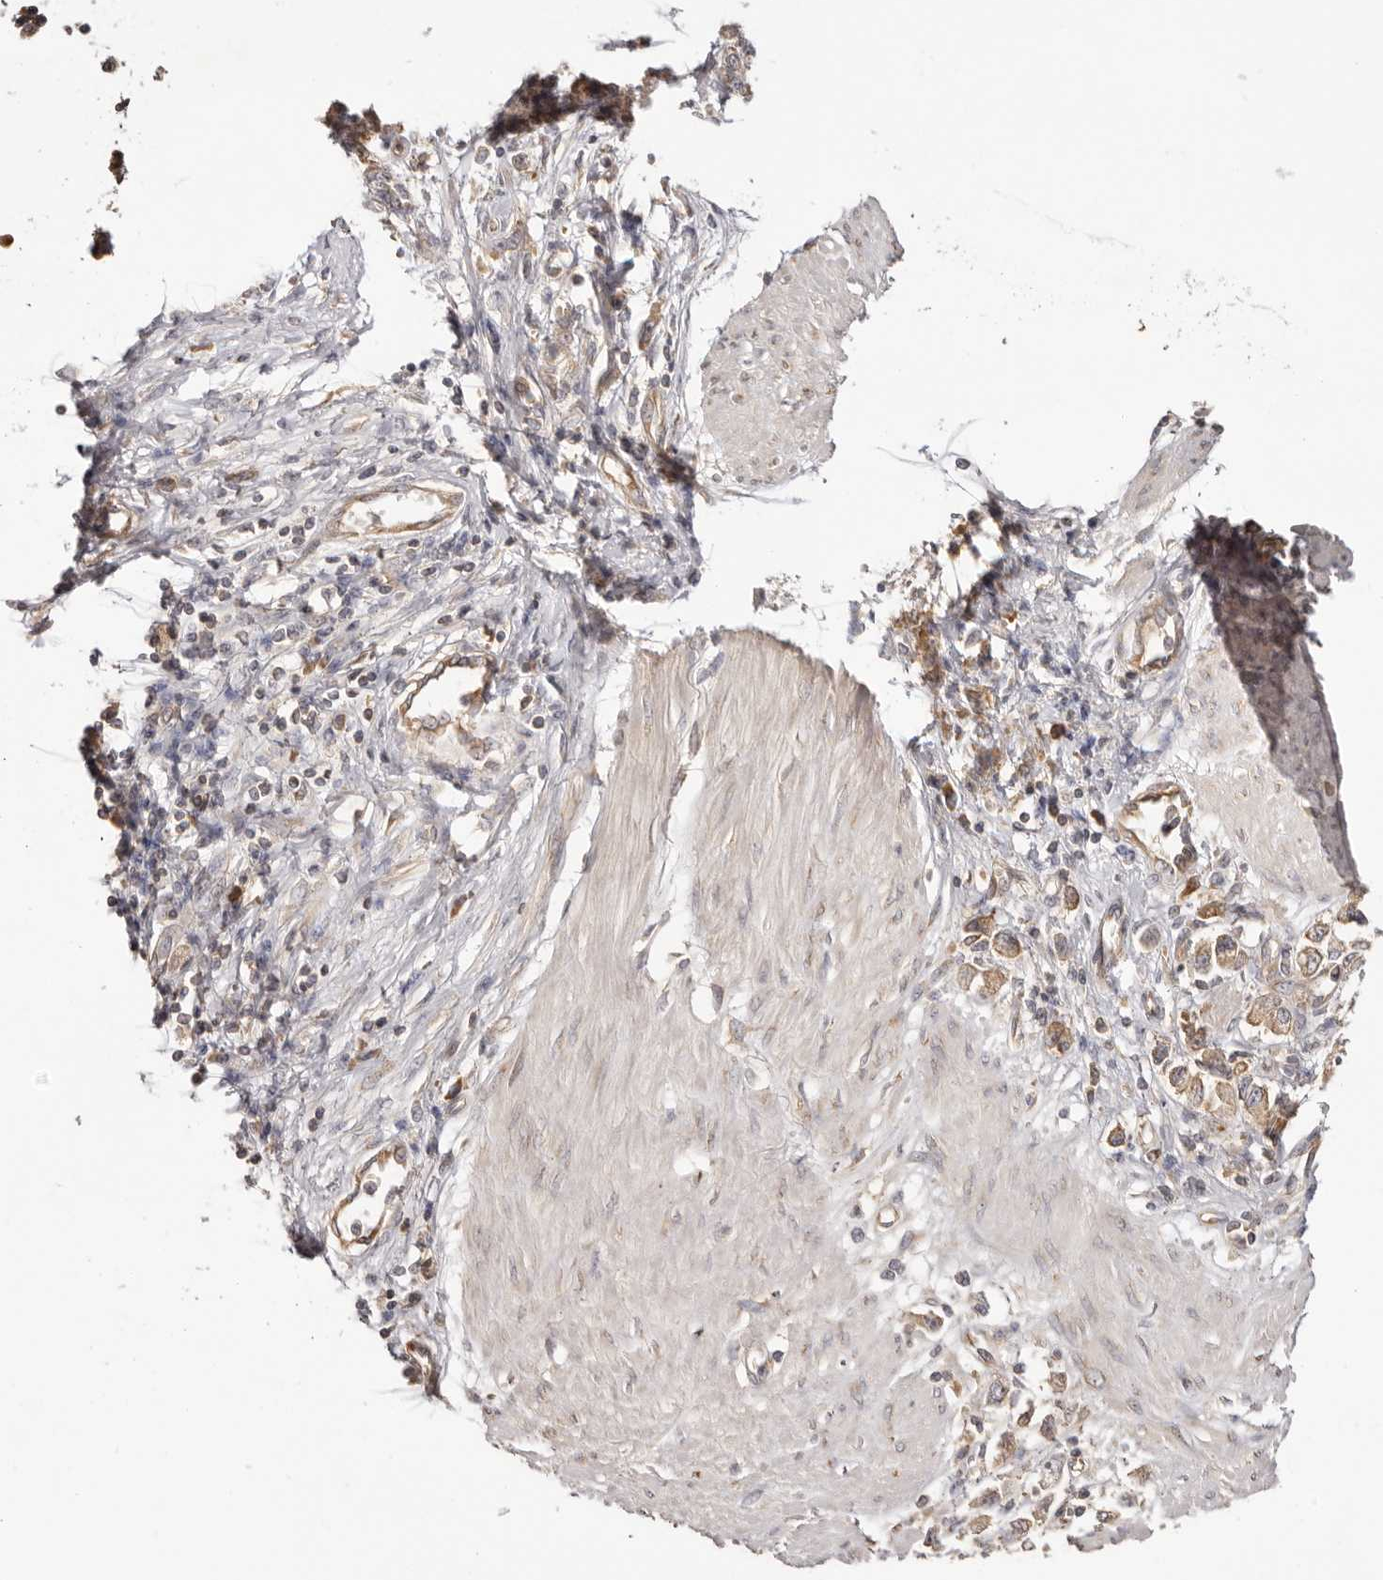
{"staining": {"intensity": "moderate", "quantity": ">75%", "location": "cytoplasmic/membranous"}, "tissue": "stomach cancer", "cell_type": "Tumor cells", "image_type": "cancer", "snomed": [{"axis": "morphology", "description": "Adenocarcinoma, NOS"}, {"axis": "topography", "description": "Stomach"}], "caption": "Immunohistochemistry (IHC) (DAB) staining of stomach cancer (adenocarcinoma) exhibits moderate cytoplasmic/membranous protein positivity in approximately >75% of tumor cells.", "gene": "EEF1E1", "patient": {"sex": "female", "age": 76}}